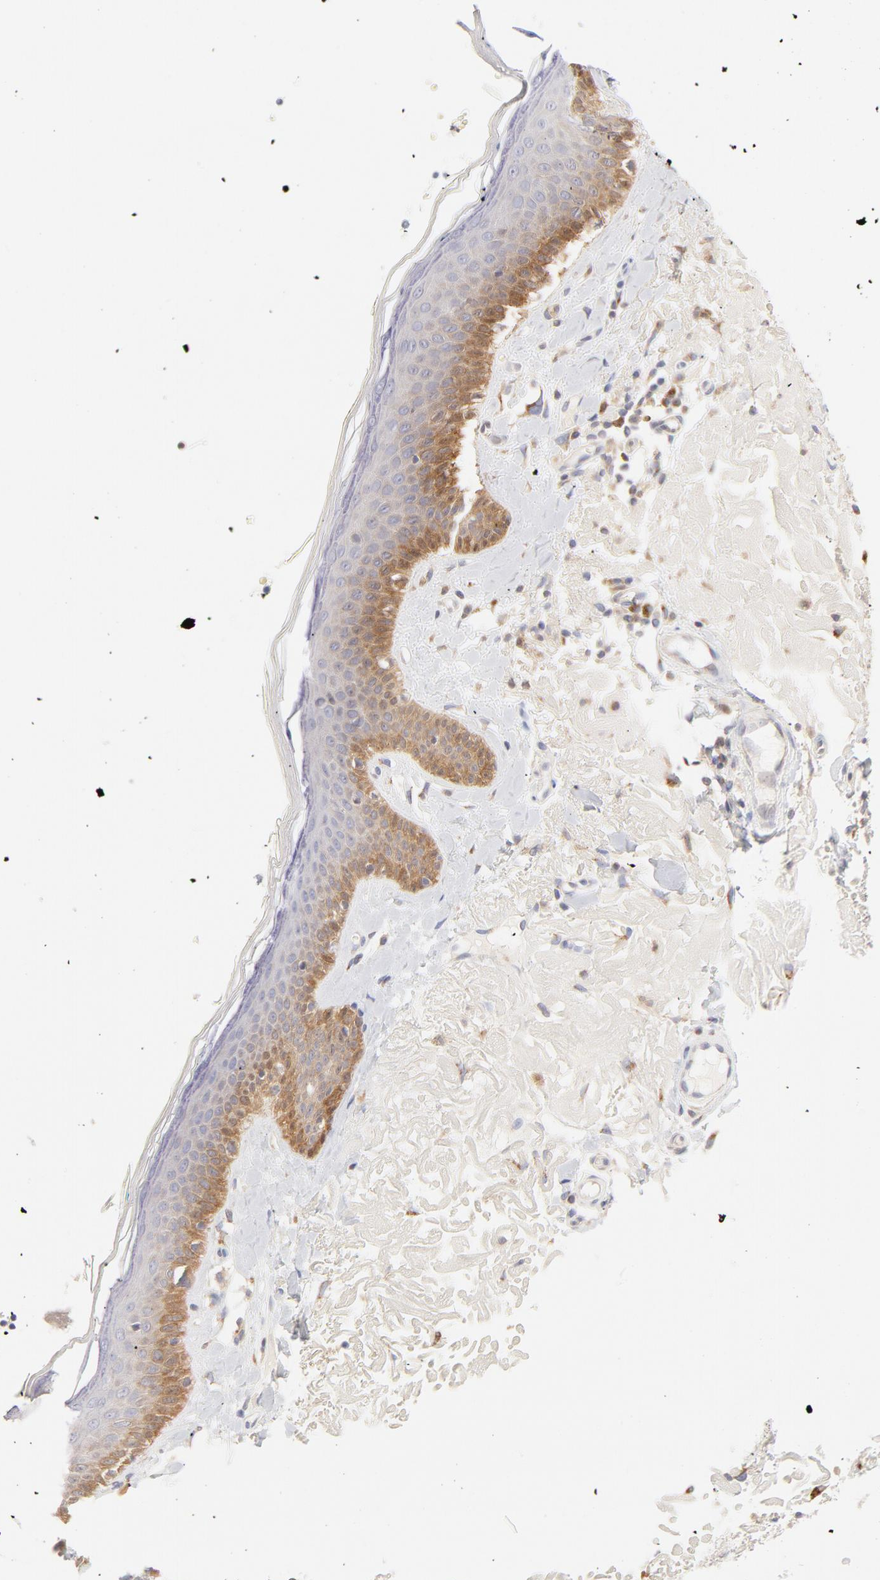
{"staining": {"intensity": "moderate", "quantity": "25%-75%", "location": "cytoplasmic/membranous"}, "tissue": "skin cancer", "cell_type": "Tumor cells", "image_type": "cancer", "snomed": [{"axis": "morphology", "description": "Basal cell carcinoma"}, {"axis": "topography", "description": "Skin"}], "caption": "A histopathology image of human skin cancer stained for a protein displays moderate cytoplasmic/membranous brown staining in tumor cells.", "gene": "RPS6KA1", "patient": {"sex": "male", "age": 74}}